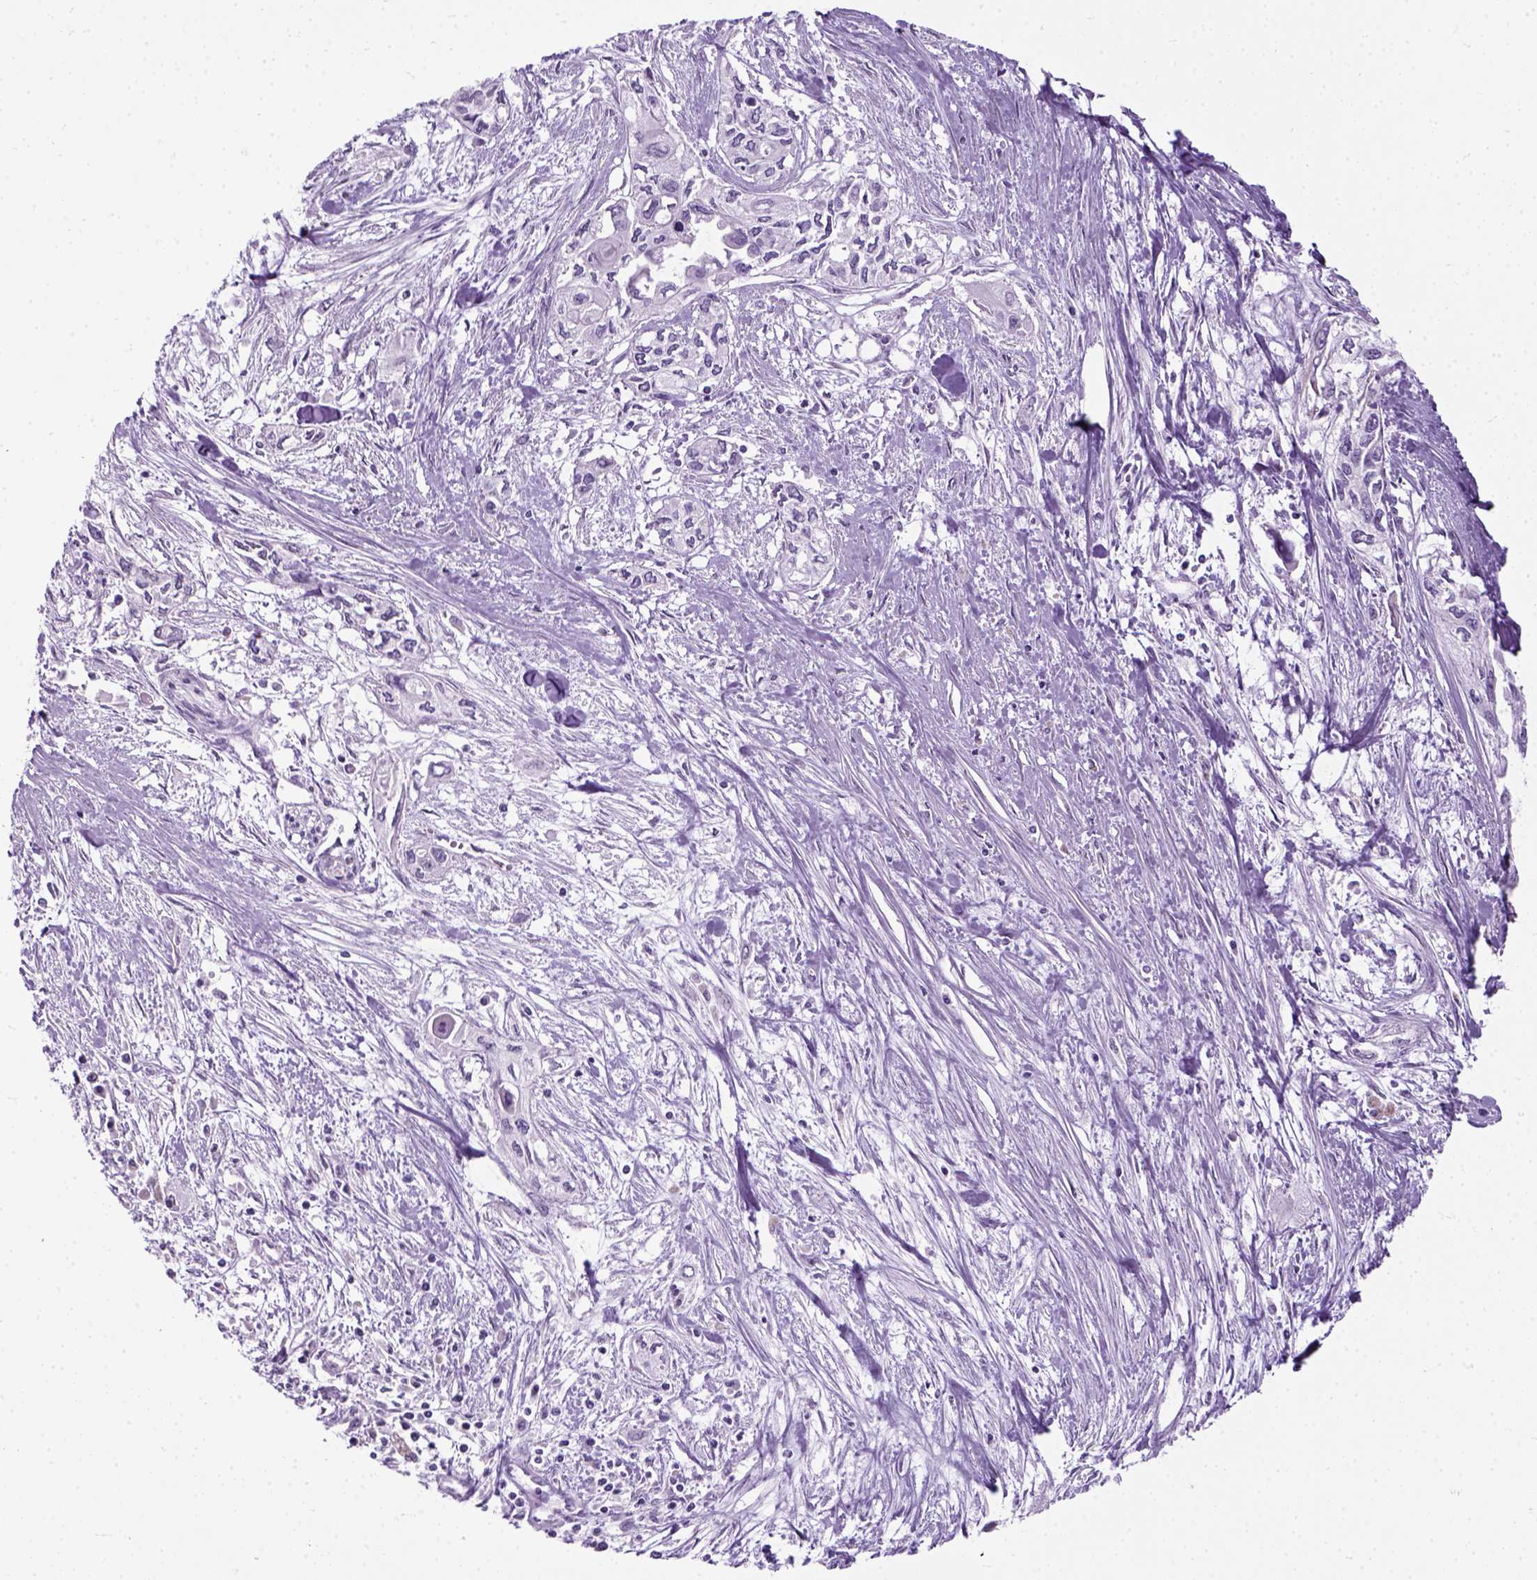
{"staining": {"intensity": "negative", "quantity": "none", "location": "none"}, "tissue": "pancreatic cancer", "cell_type": "Tumor cells", "image_type": "cancer", "snomed": [{"axis": "morphology", "description": "Adenocarcinoma, NOS"}, {"axis": "topography", "description": "Pancreas"}], "caption": "This image is of adenocarcinoma (pancreatic) stained with immunohistochemistry (IHC) to label a protein in brown with the nuclei are counter-stained blue. There is no staining in tumor cells.", "gene": "AXDND1", "patient": {"sex": "female", "age": 55}}